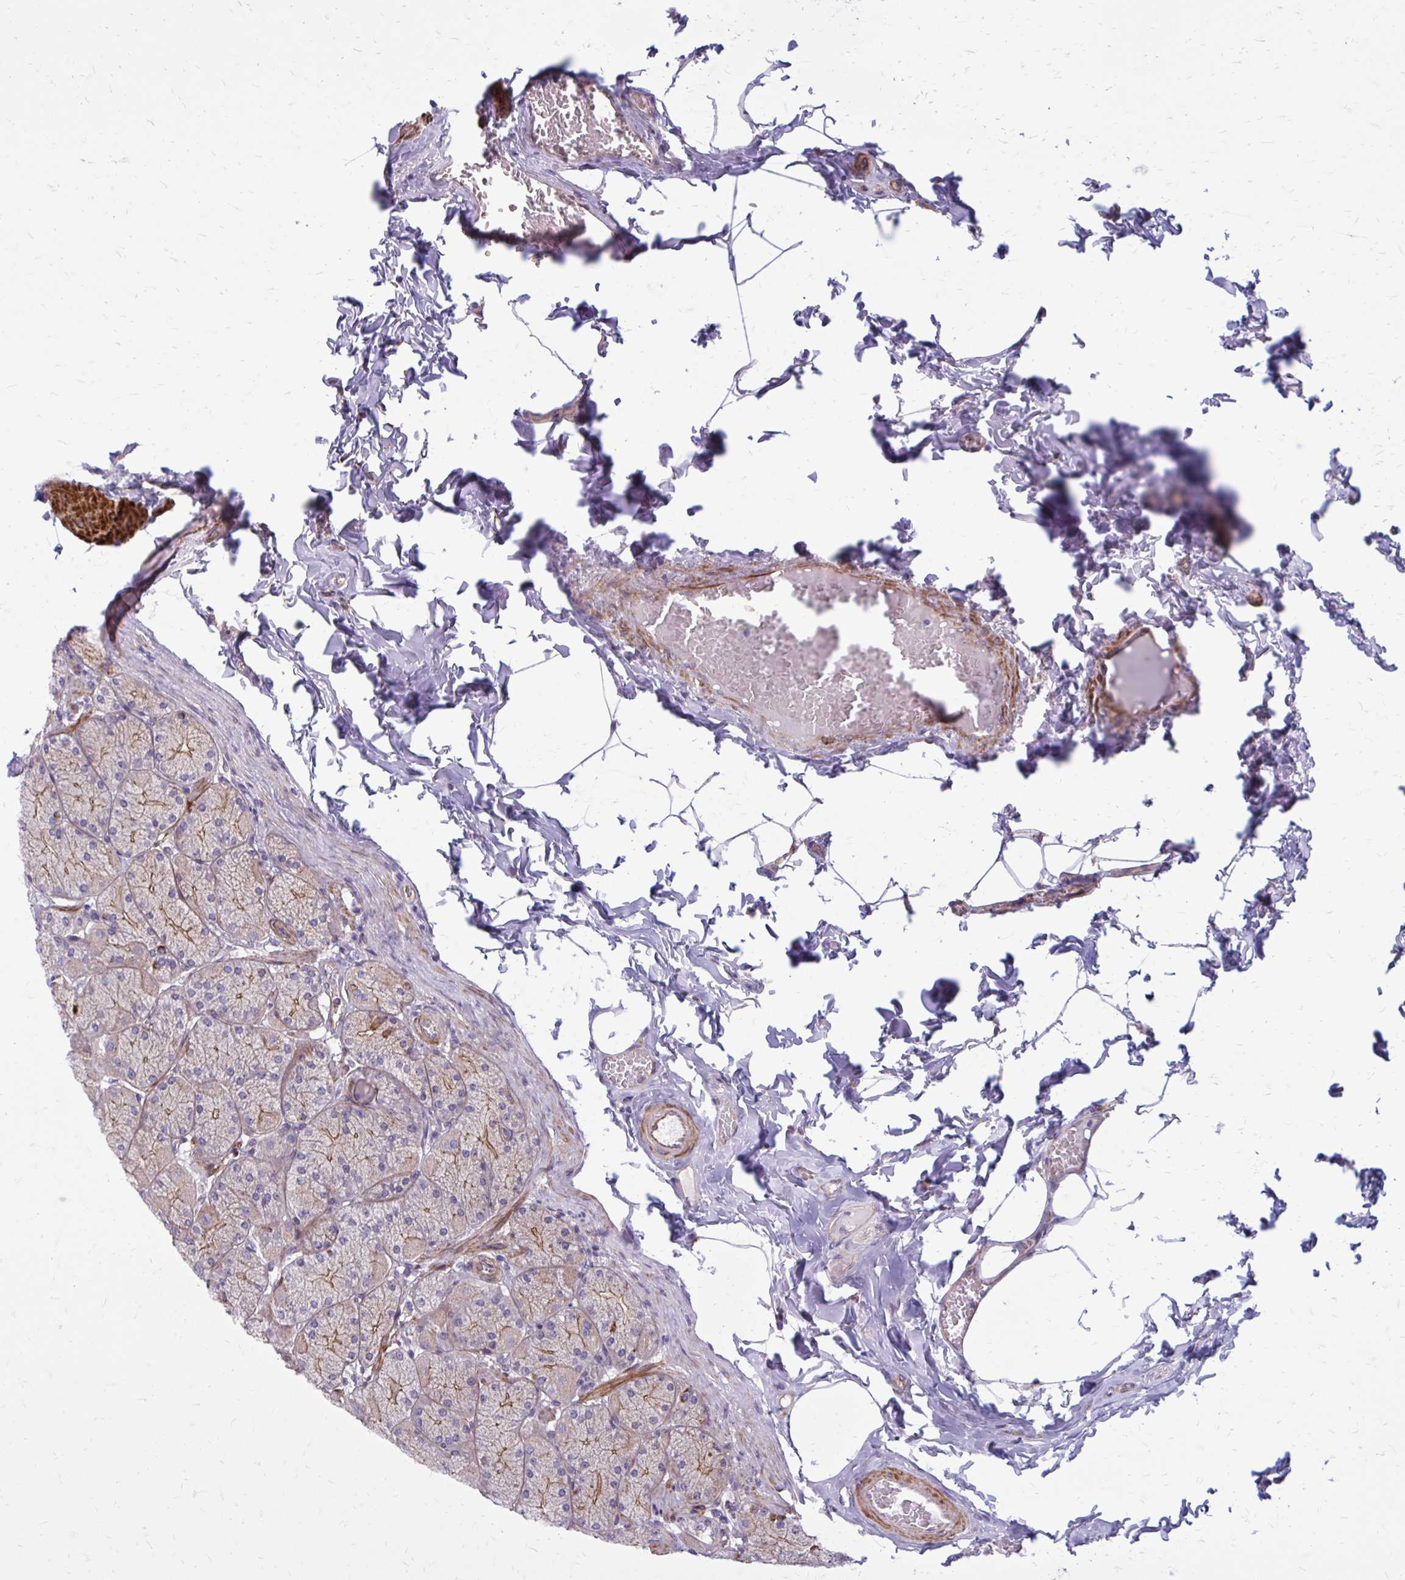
{"staining": {"intensity": "strong", "quantity": "25%-75%", "location": "cytoplasmic/membranous"}, "tissue": "stomach", "cell_type": "Glandular cells", "image_type": "normal", "snomed": [{"axis": "morphology", "description": "Normal tissue, NOS"}, {"axis": "topography", "description": "Stomach, upper"}], "caption": "An image of stomach stained for a protein shows strong cytoplasmic/membranous brown staining in glandular cells.", "gene": "FAP", "patient": {"sex": "female", "age": 56}}